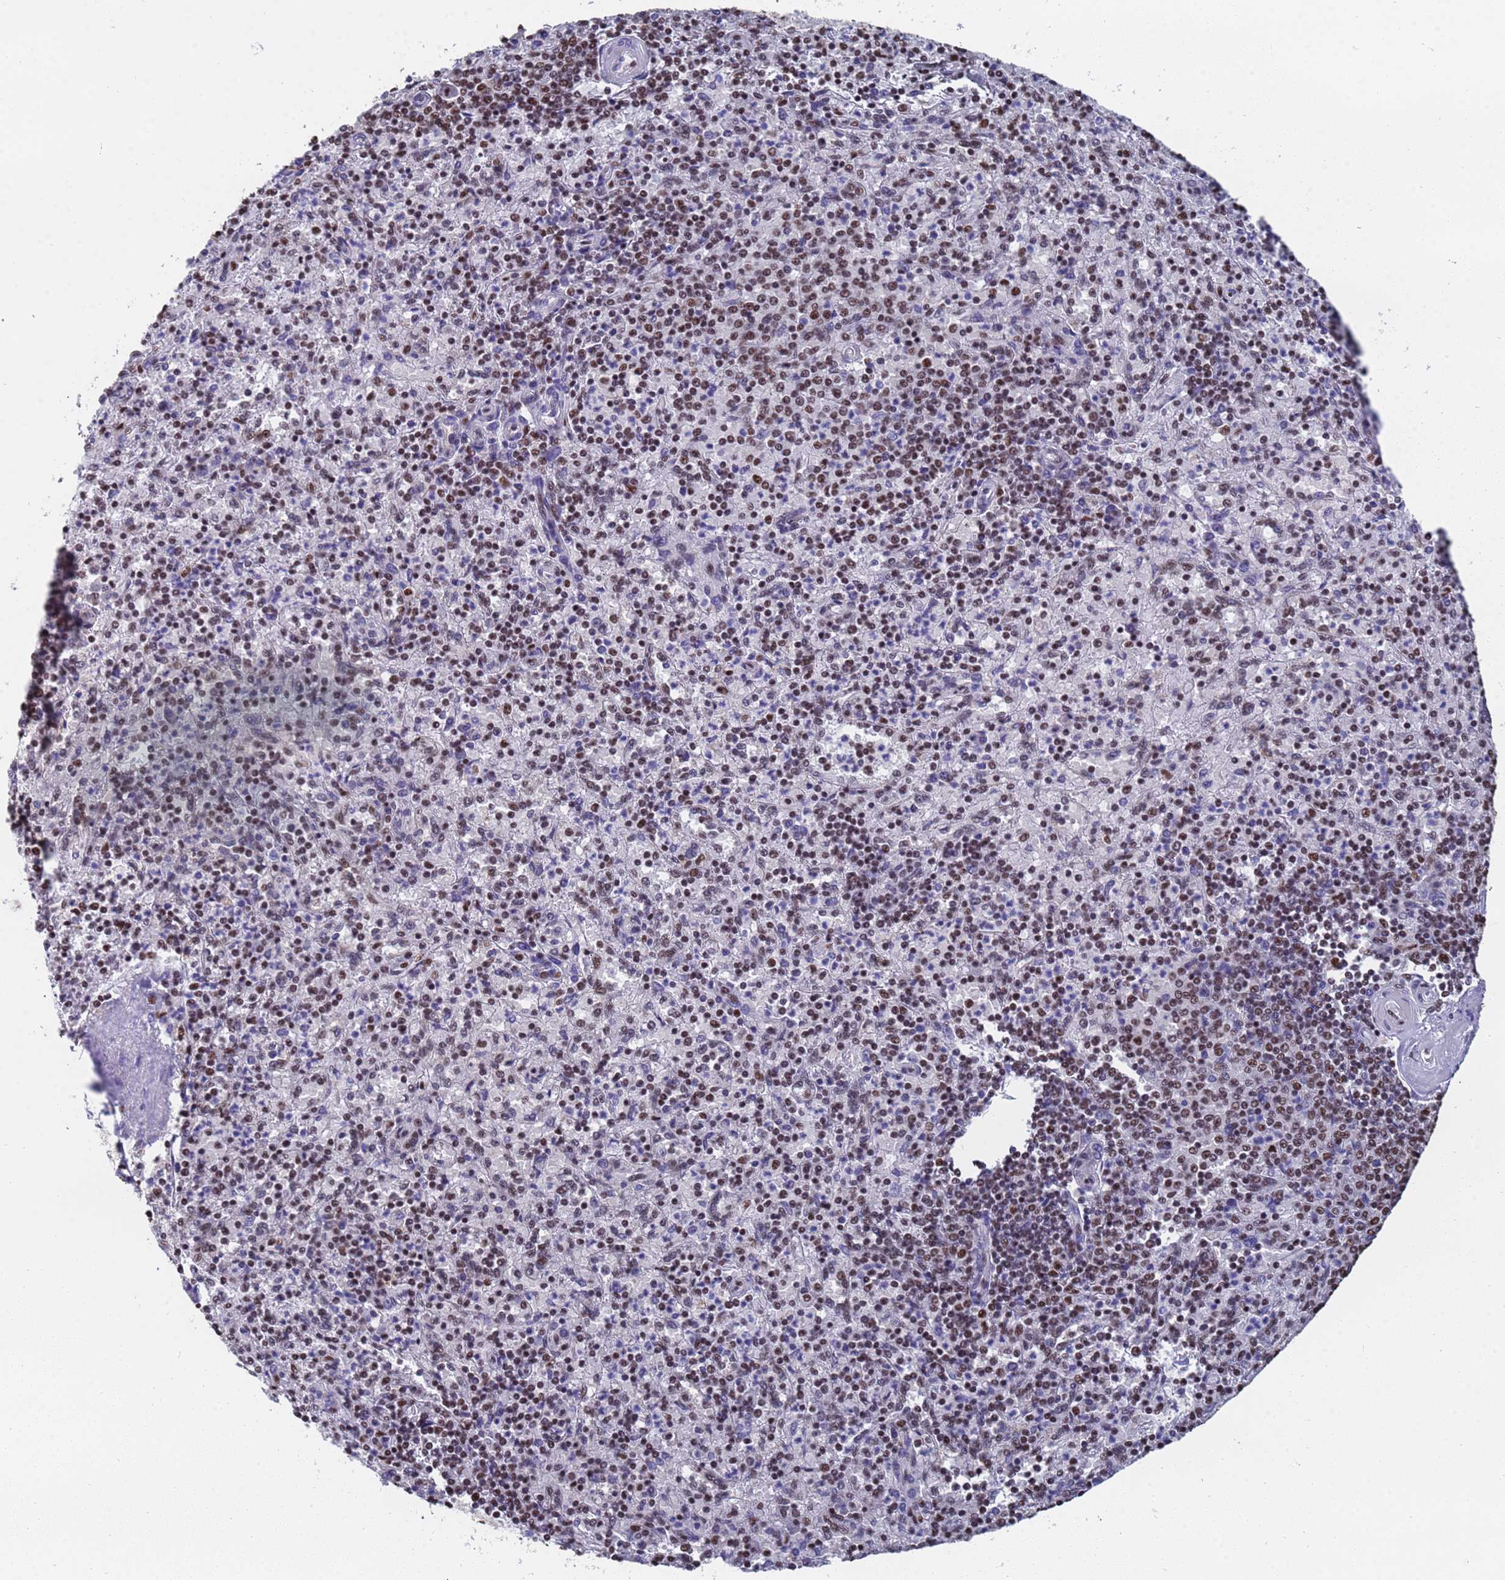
{"staining": {"intensity": "moderate", "quantity": "25%-75%", "location": "nuclear"}, "tissue": "spleen", "cell_type": "Cells in red pulp", "image_type": "normal", "snomed": [{"axis": "morphology", "description": "Normal tissue, NOS"}, {"axis": "topography", "description": "Spleen"}], "caption": "Benign spleen shows moderate nuclear positivity in about 25%-75% of cells in red pulp.", "gene": "SF3B2", "patient": {"sex": "male", "age": 82}}